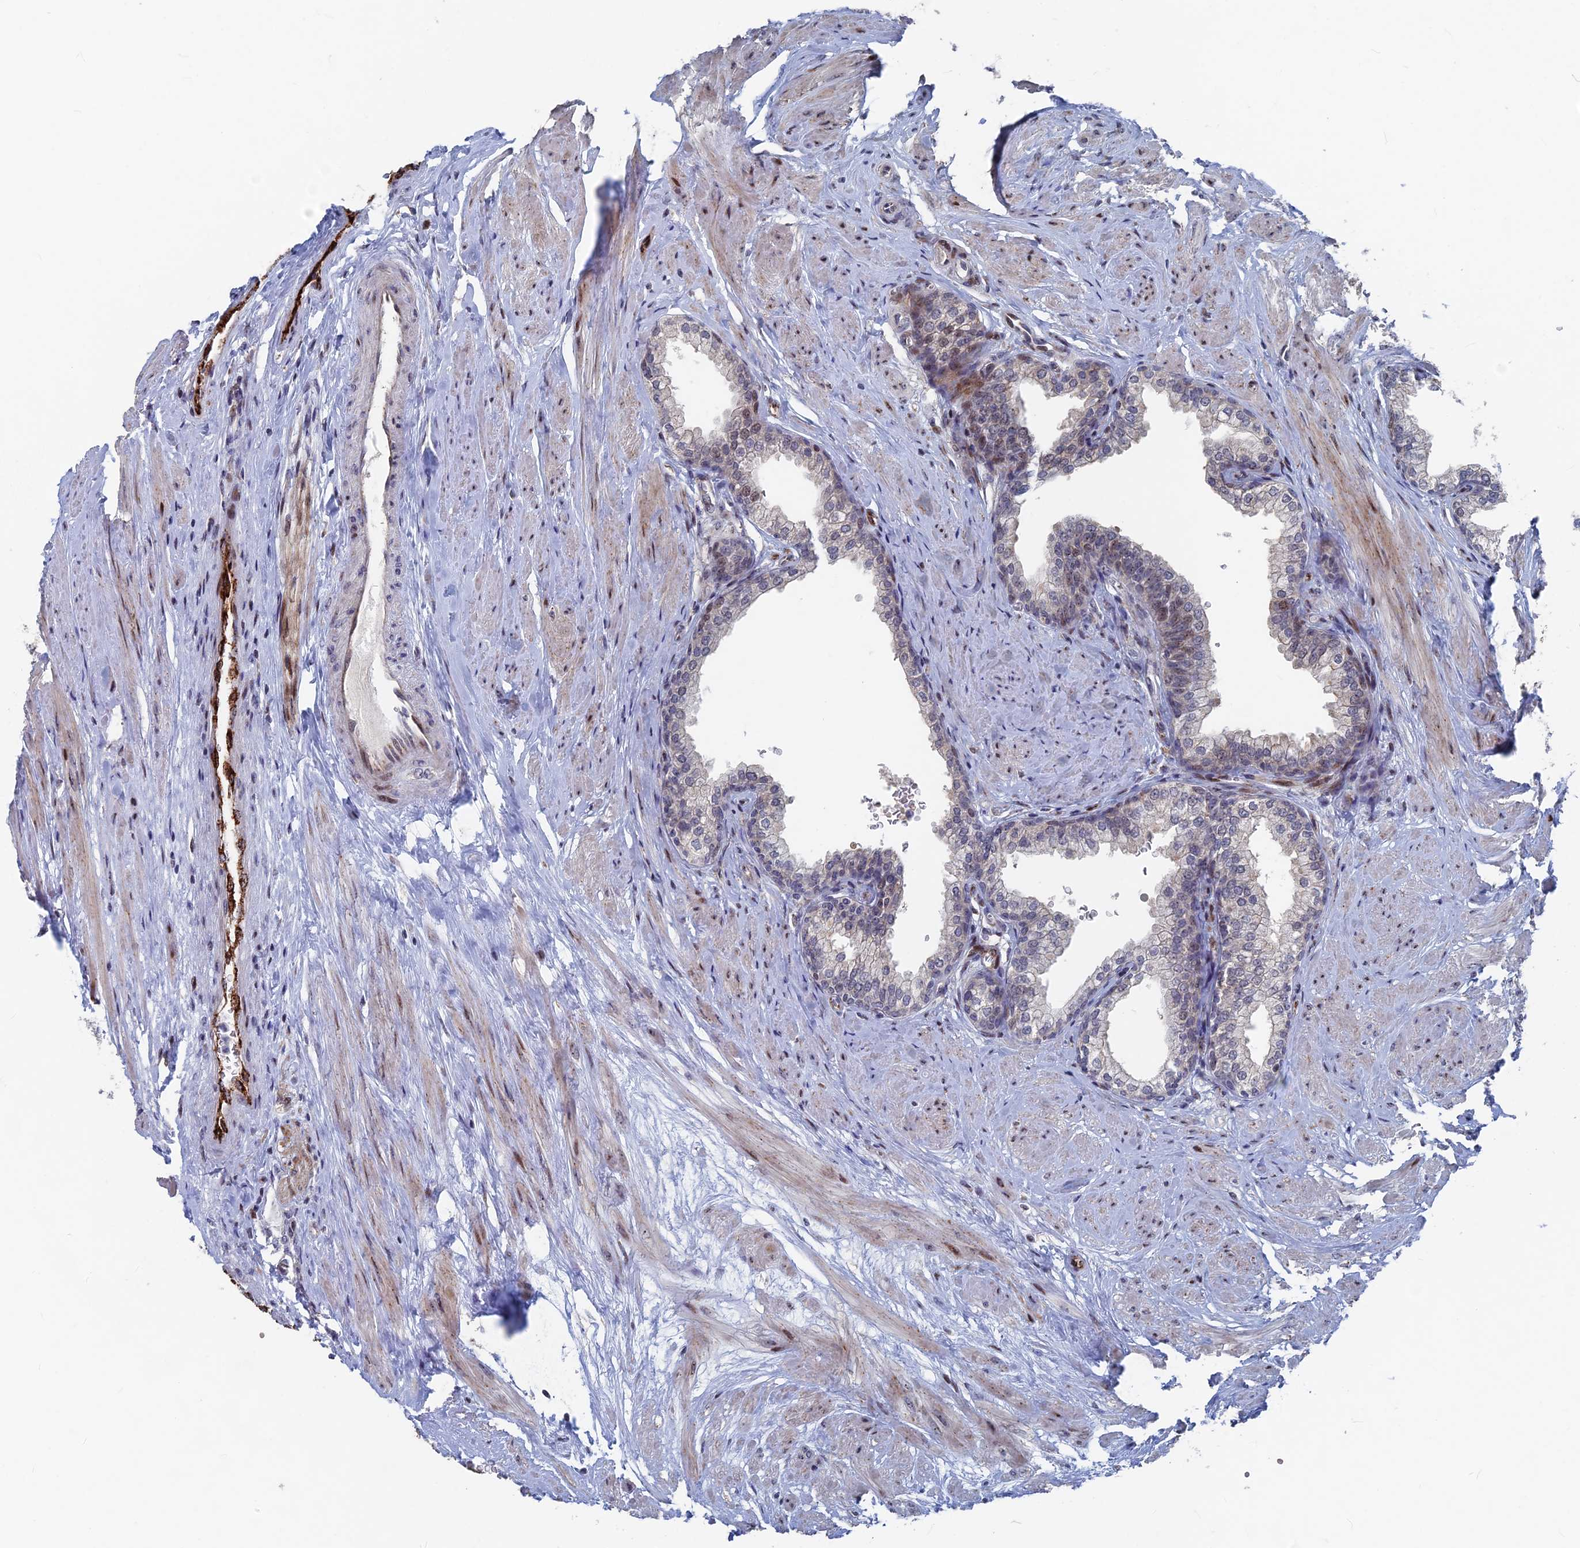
{"staining": {"intensity": "weak", "quantity": "<25%", "location": "cytoplasmic/membranous,nuclear"}, "tissue": "prostate", "cell_type": "Glandular cells", "image_type": "normal", "snomed": [{"axis": "morphology", "description": "Normal tissue, NOS"}, {"axis": "morphology", "description": "Urothelial carcinoma, Low grade"}, {"axis": "topography", "description": "Urinary bladder"}, {"axis": "topography", "description": "Prostate"}], "caption": "Human prostate stained for a protein using IHC reveals no staining in glandular cells.", "gene": "SH3D21", "patient": {"sex": "male", "age": 60}}